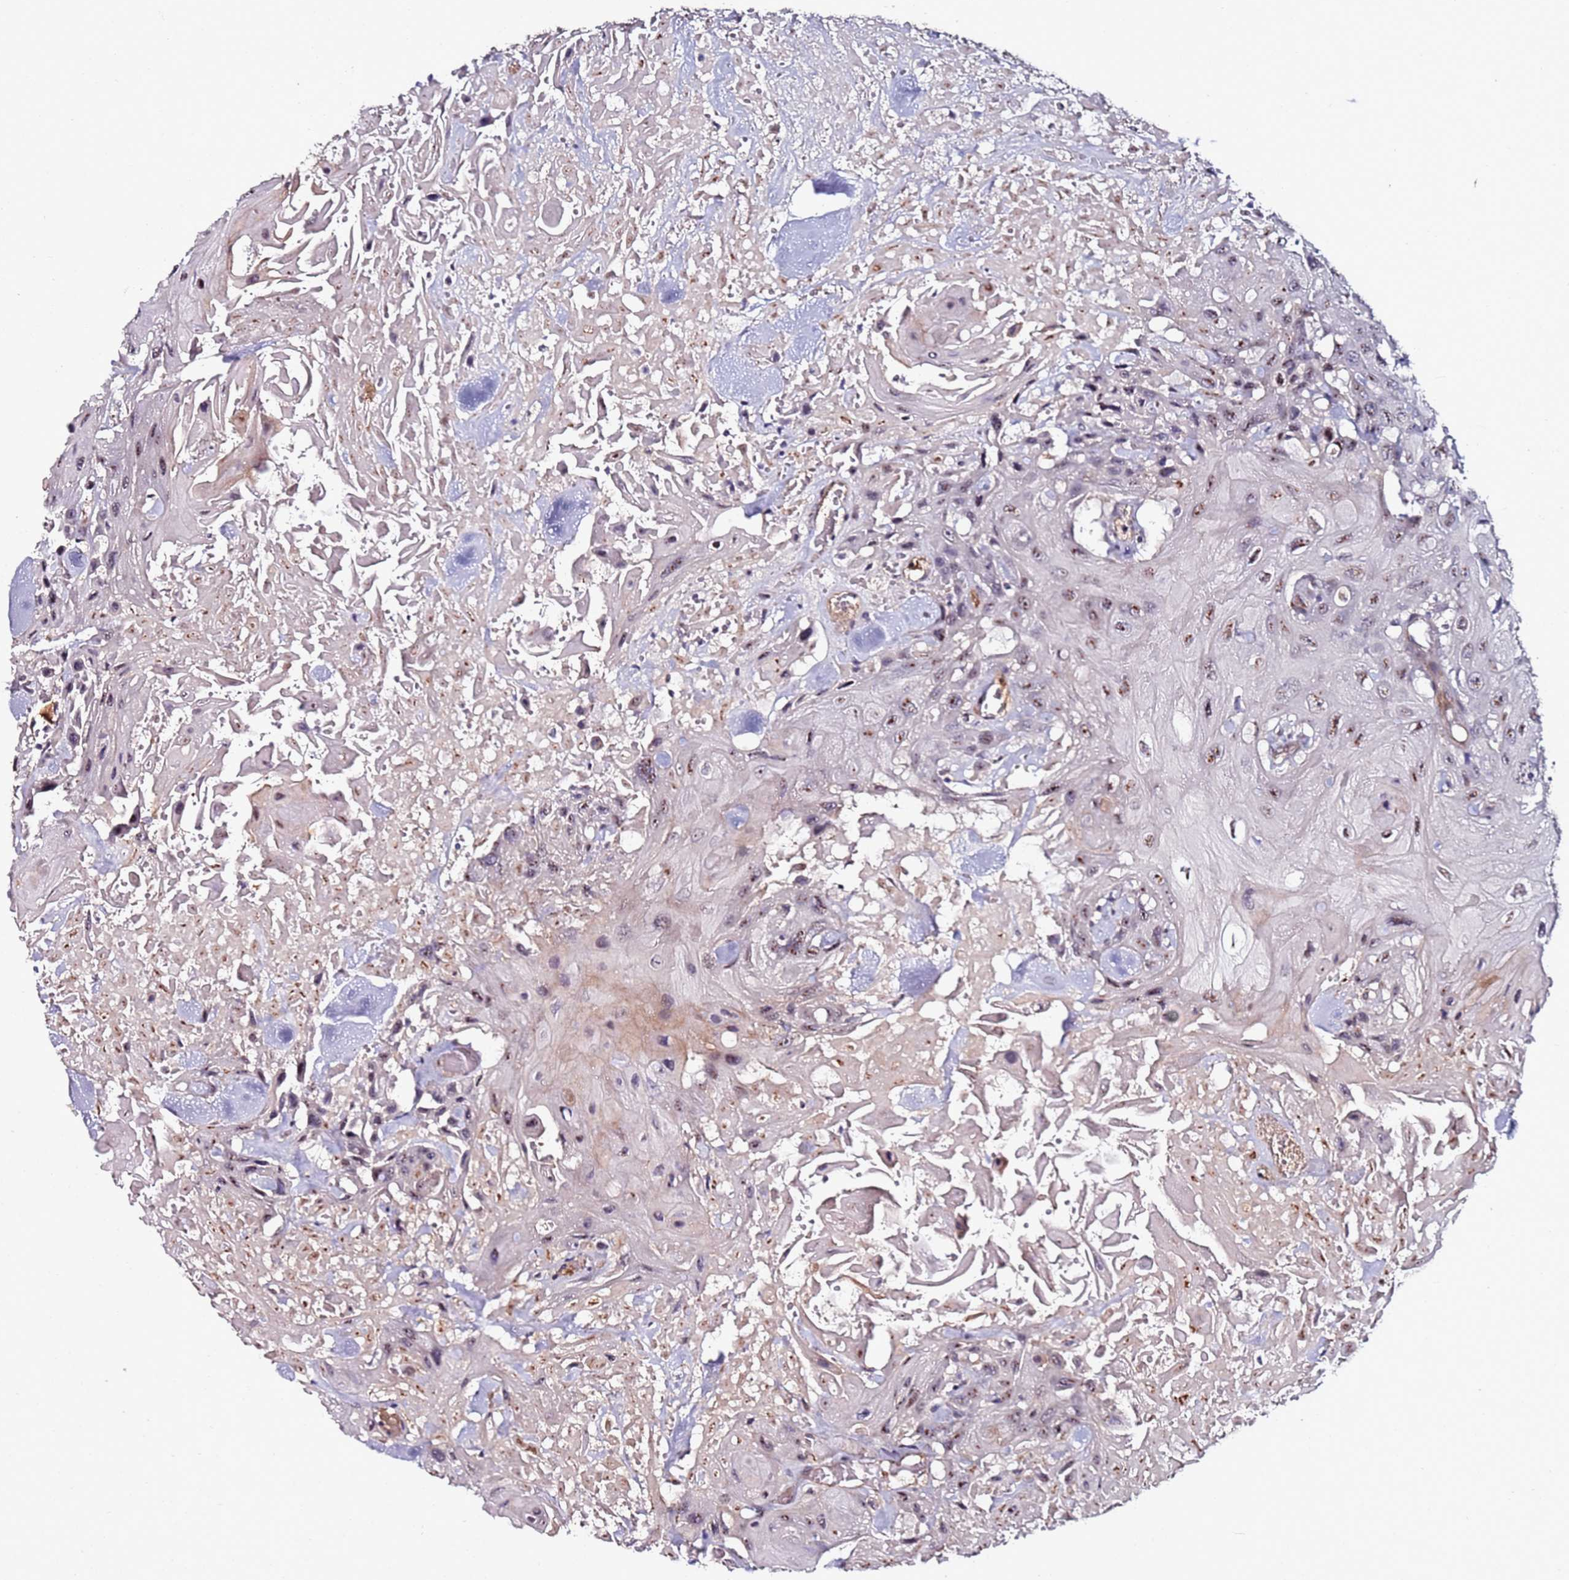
{"staining": {"intensity": "moderate", "quantity": "25%-75%", "location": "nuclear"}, "tissue": "head and neck cancer", "cell_type": "Tumor cells", "image_type": "cancer", "snomed": [{"axis": "morphology", "description": "Squamous cell carcinoma, NOS"}, {"axis": "topography", "description": "Head-Neck"}], "caption": "Tumor cells reveal moderate nuclear positivity in approximately 25%-75% of cells in head and neck squamous cell carcinoma. (brown staining indicates protein expression, while blue staining denotes nuclei).", "gene": "DUSP28", "patient": {"sex": "male", "age": 81}}